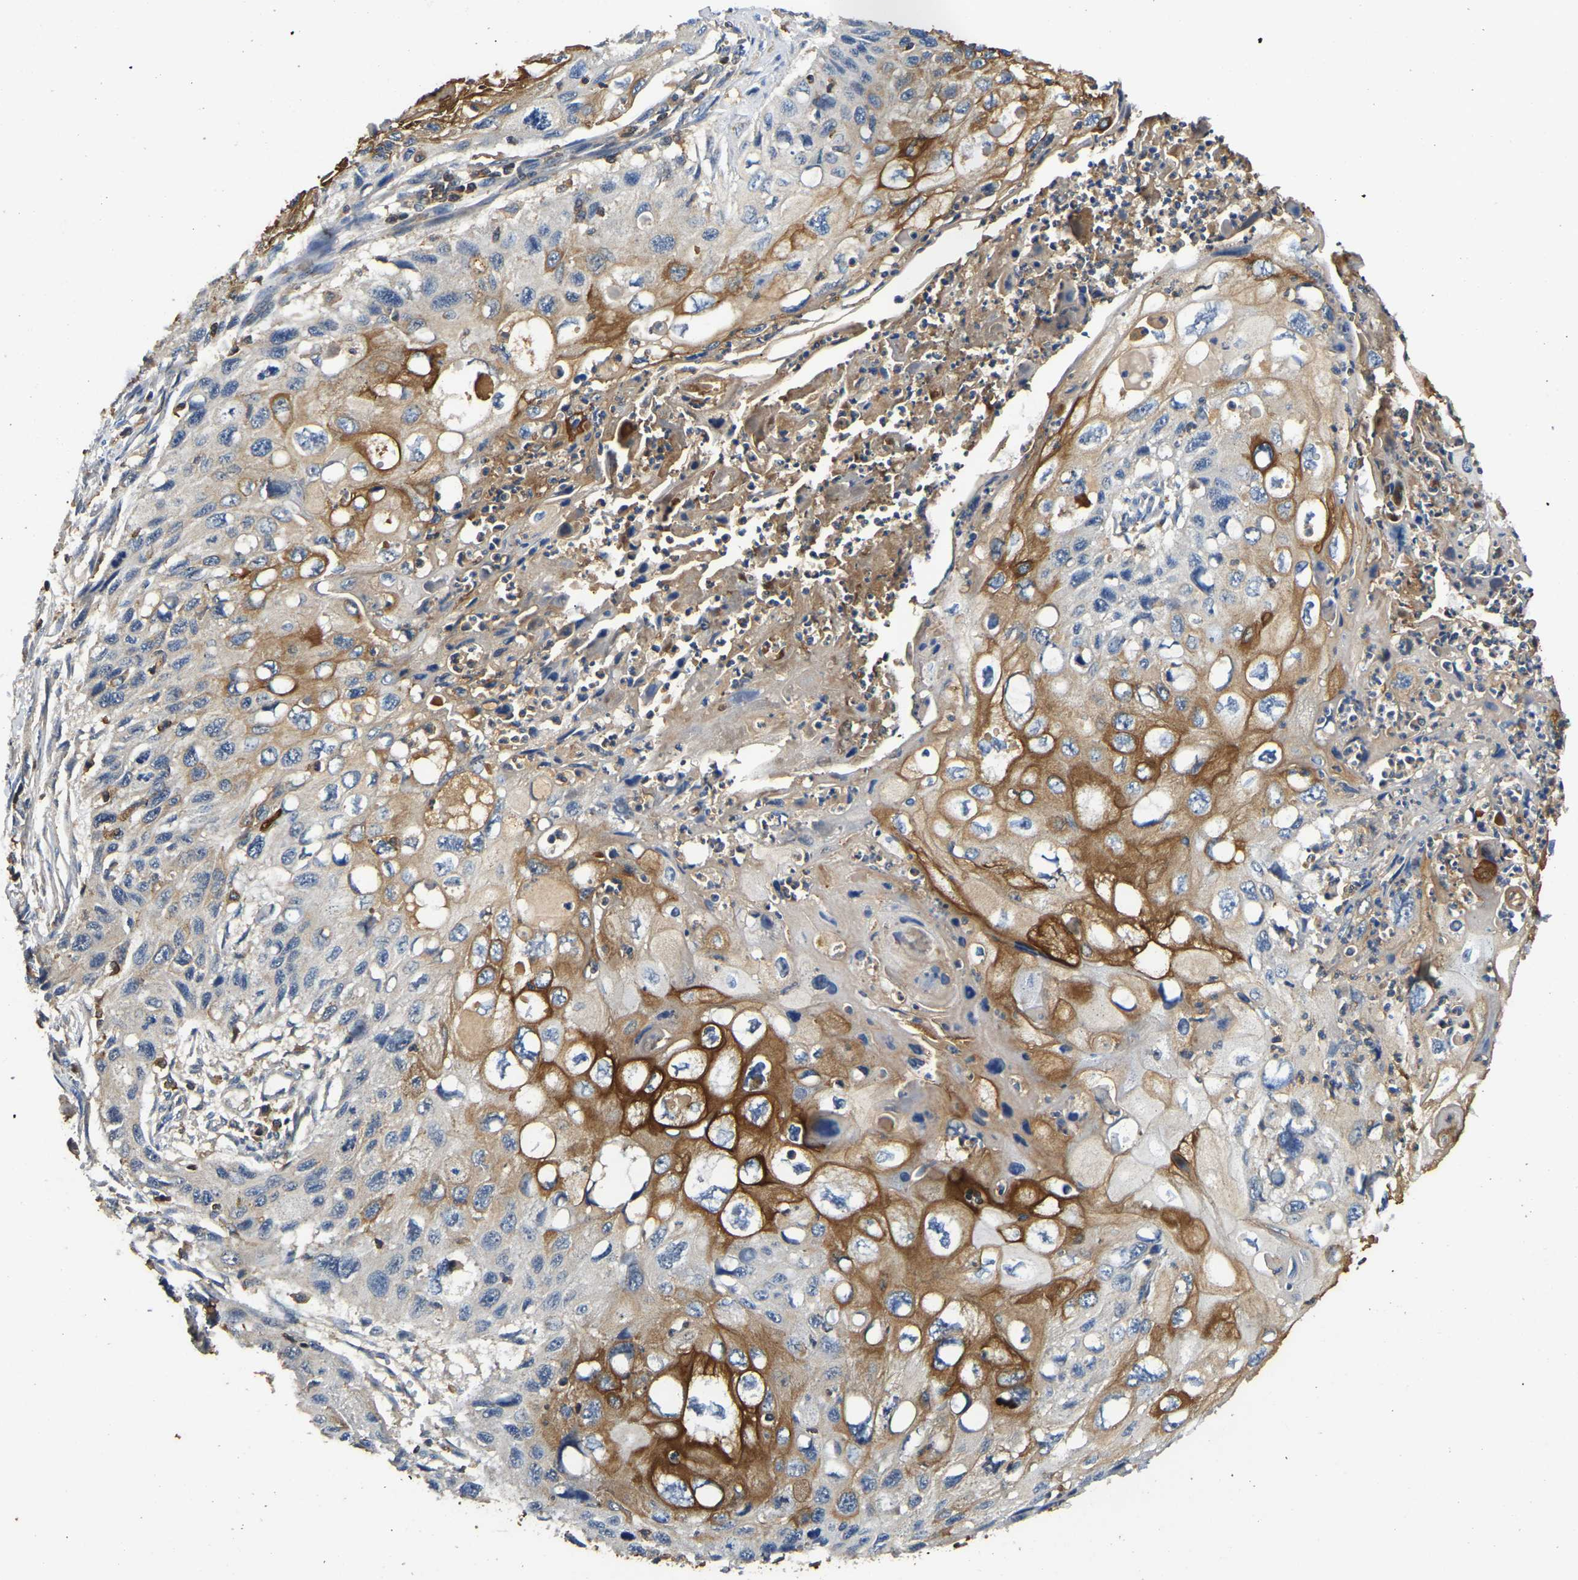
{"staining": {"intensity": "moderate", "quantity": "25%-75%", "location": "cytoplasmic/membranous"}, "tissue": "cervical cancer", "cell_type": "Tumor cells", "image_type": "cancer", "snomed": [{"axis": "morphology", "description": "Squamous cell carcinoma, NOS"}, {"axis": "topography", "description": "Cervix"}], "caption": "A medium amount of moderate cytoplasmic/membranous positivity is present in approximately 25%-75% of tumor cells in cervical squamous cell carcinoma tissue.", "gene": "SMPD2", "patient": {"sex": "female", "age": 70}}